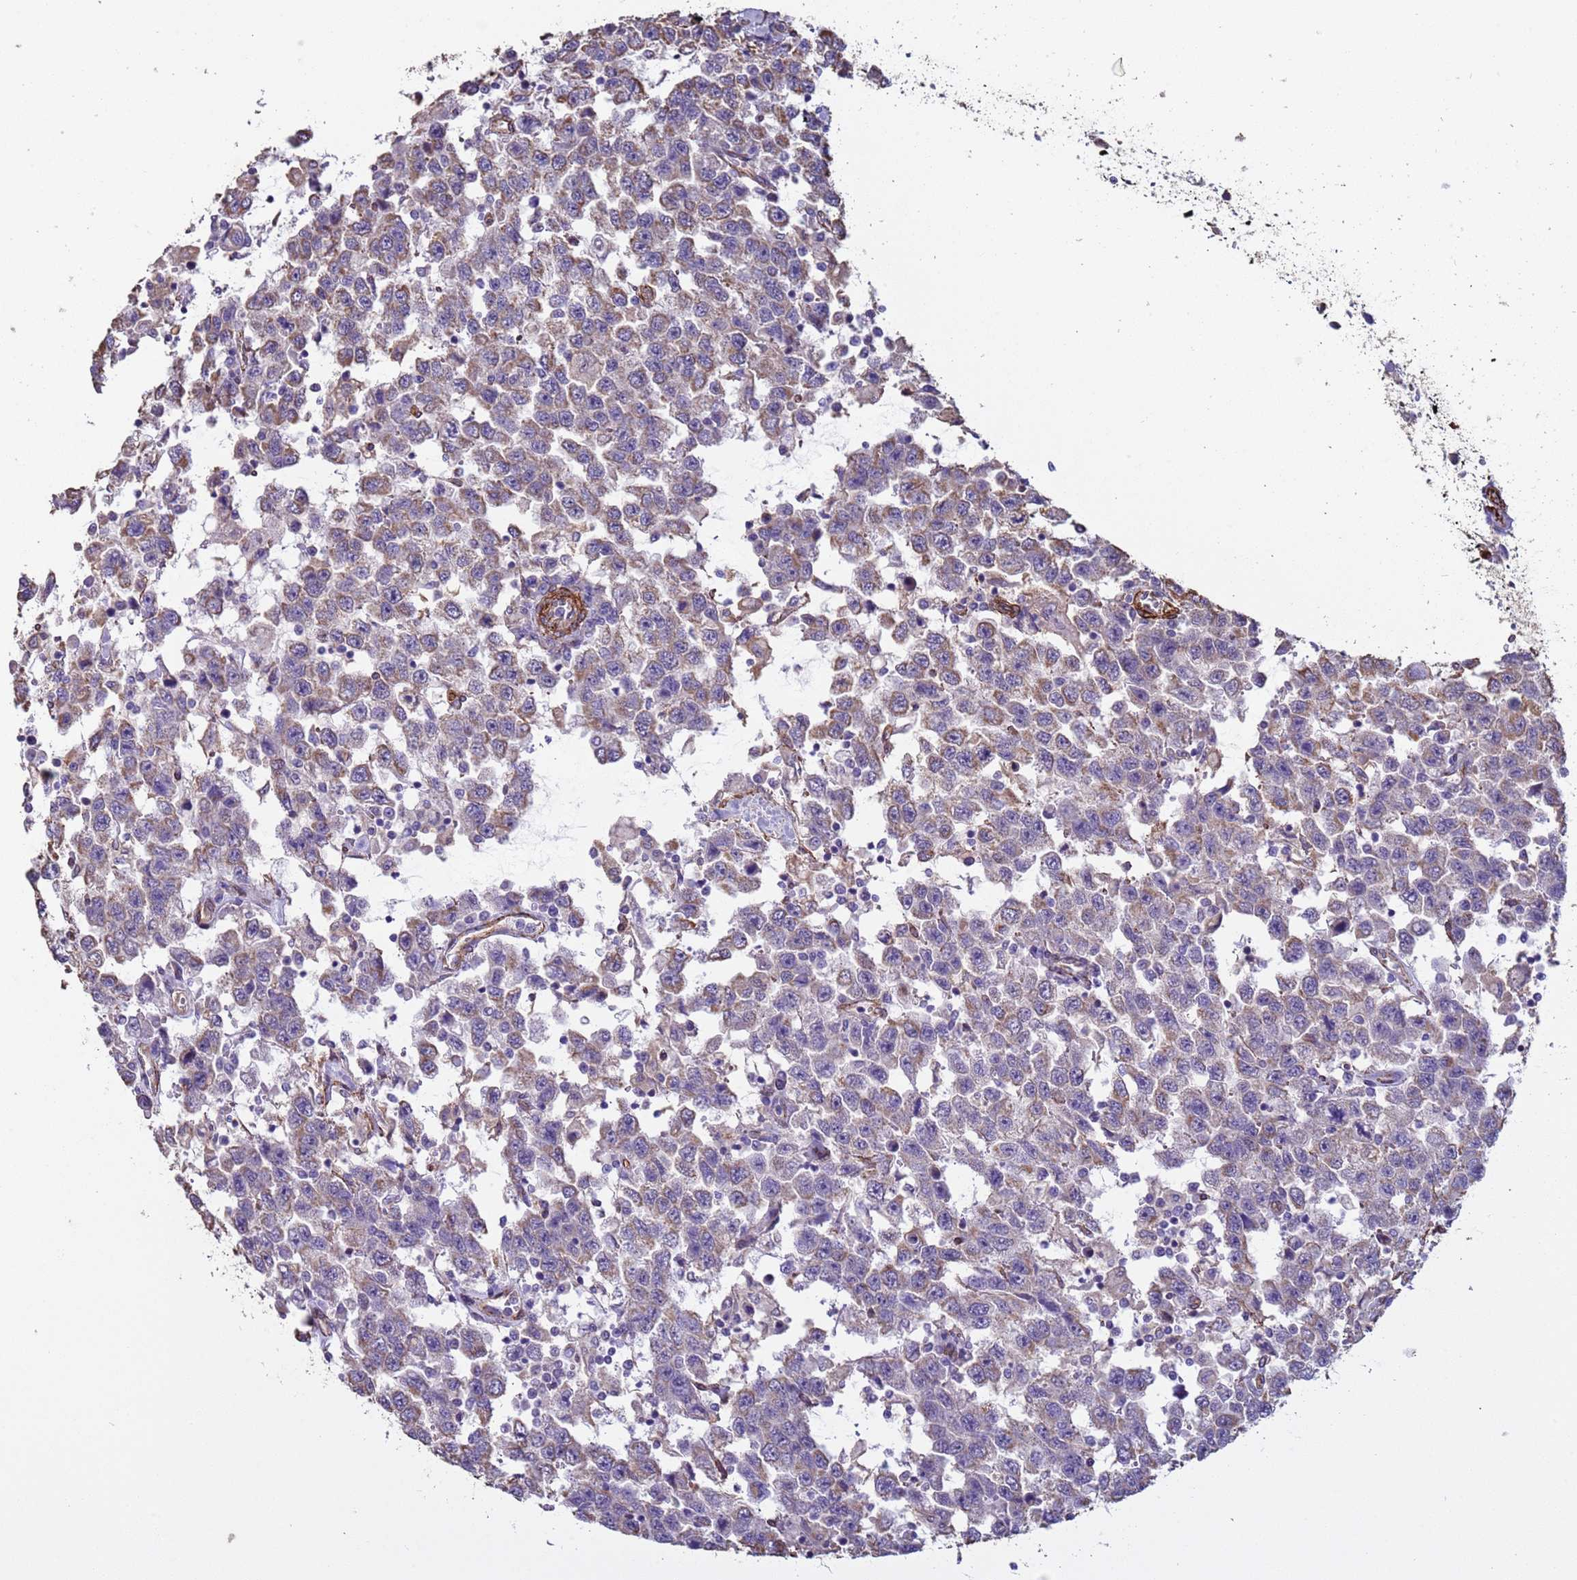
{"staining": {"intensity": "weak", "quantity": "25%-75%", "location": "cytoplasmic/membranous"}, "tissue": "testis cancer", "cell_type": "Tumor cells", "image_type": "cancer", "snomed": [{"axis": "morphology", "description": "Seminoma, NOS"}, {"axis": "topography", "description": "Testis"}], "caption": "Testis seminoma was stained to show a protein in brown. There is low levels of weak cytoplasmic/membranous staining in approximately 25%-75% of tumor cells.", "gene": "GASK1A", "patient": {"sex": "male", "age": 41}}